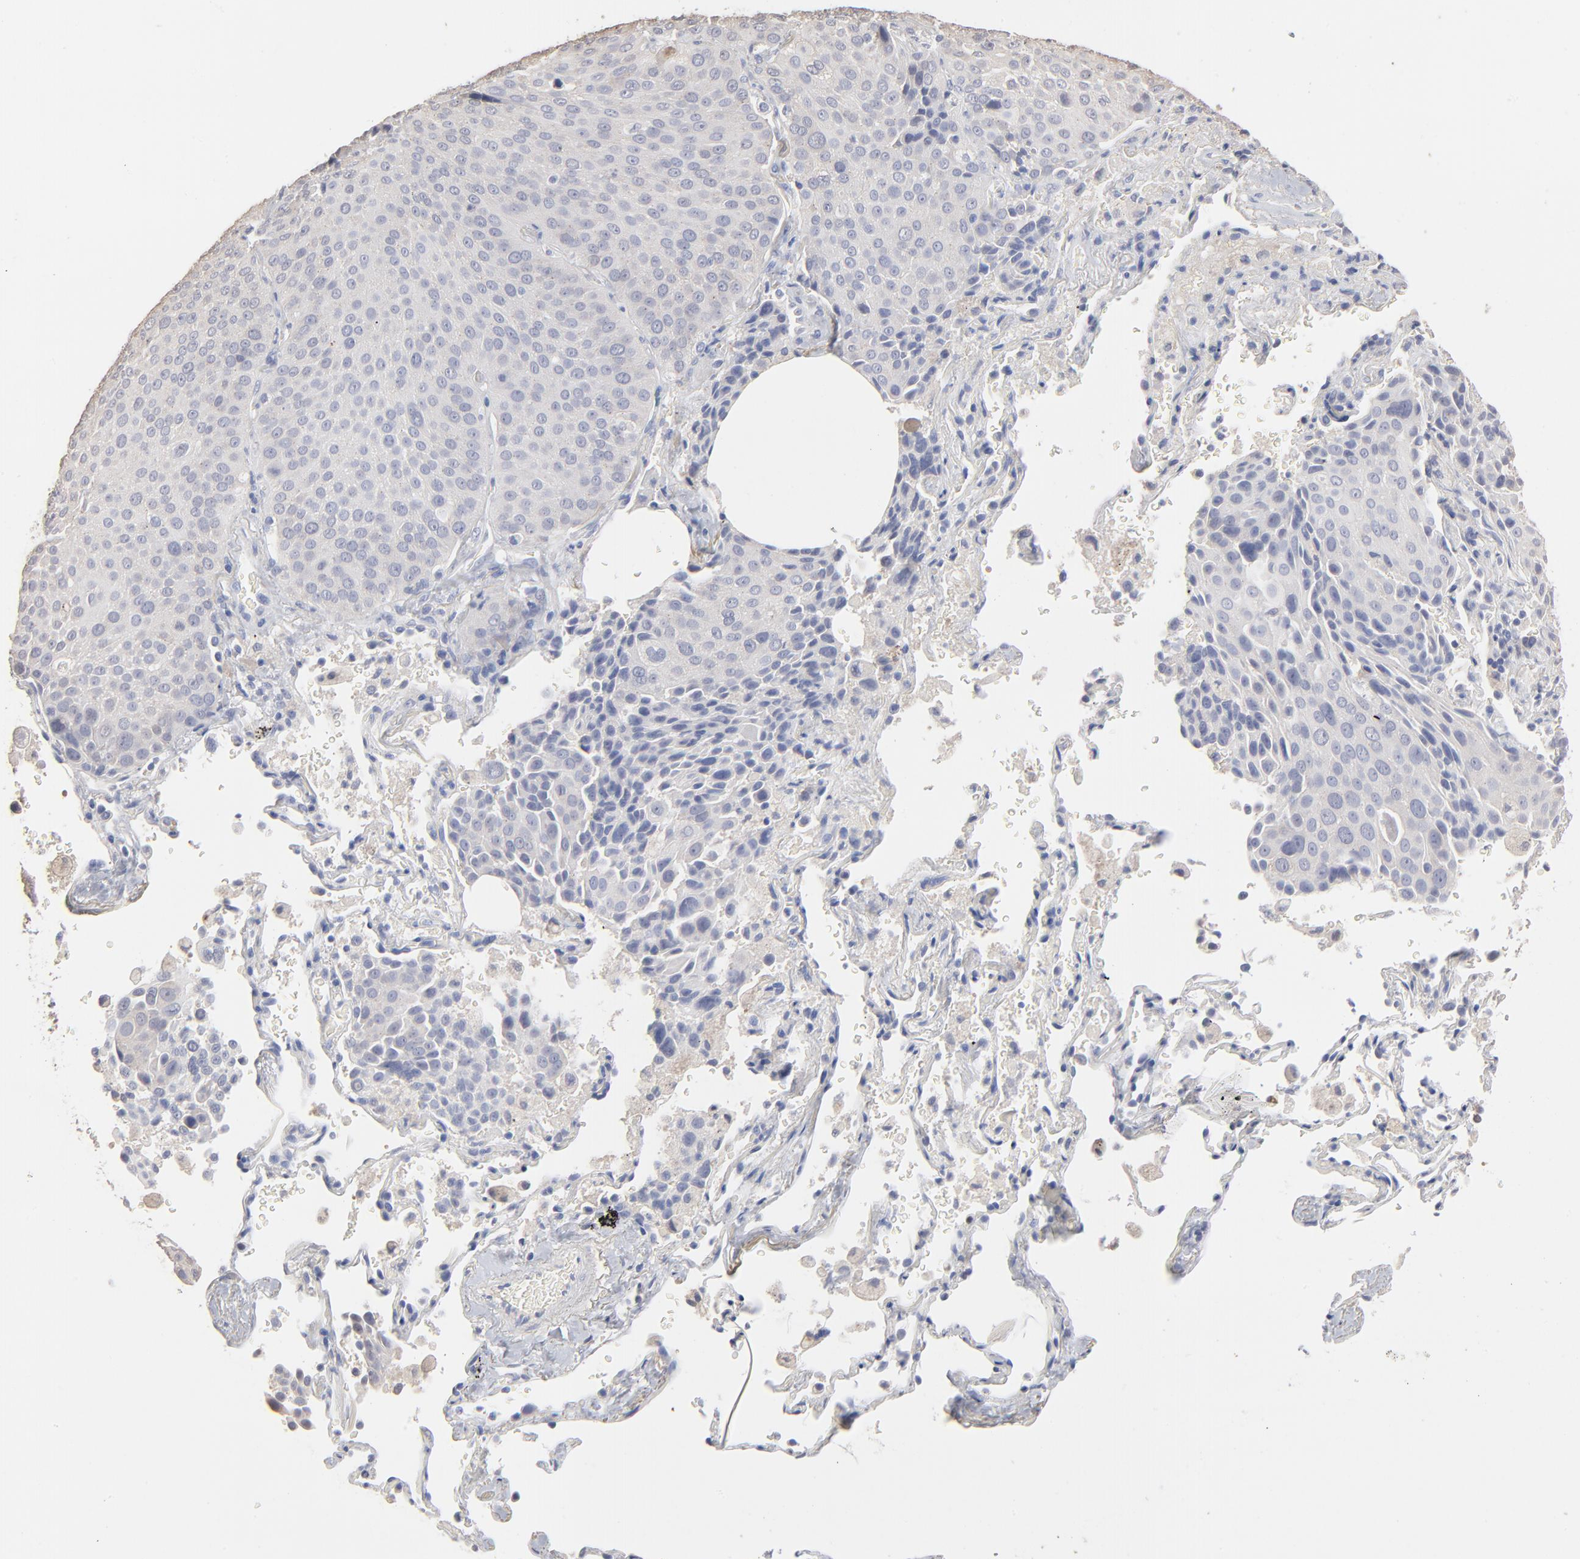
{"staining": {"intensity": "weak", "quantity": "25%-75%", "location": "cytoplasmic/membranous"}, "tissue": "lung cancer", "cell_type": "Tumor cells", "image_type": "cancer", "snomed": [{"axis": "morphology", "description": "Squamous cell carcinoma, NOS"}, {"axis": "topography", "description": "Lung"}], "caption": "Immunohistochemistry (IHC) (DAB) staining of human lung cancer demonstrates weak cytoplasmic/membranous protein expression in about 25%-75% of tumor cells.", "gene": "DNAL4", "patient": {"sex": "male", "age": 54}}